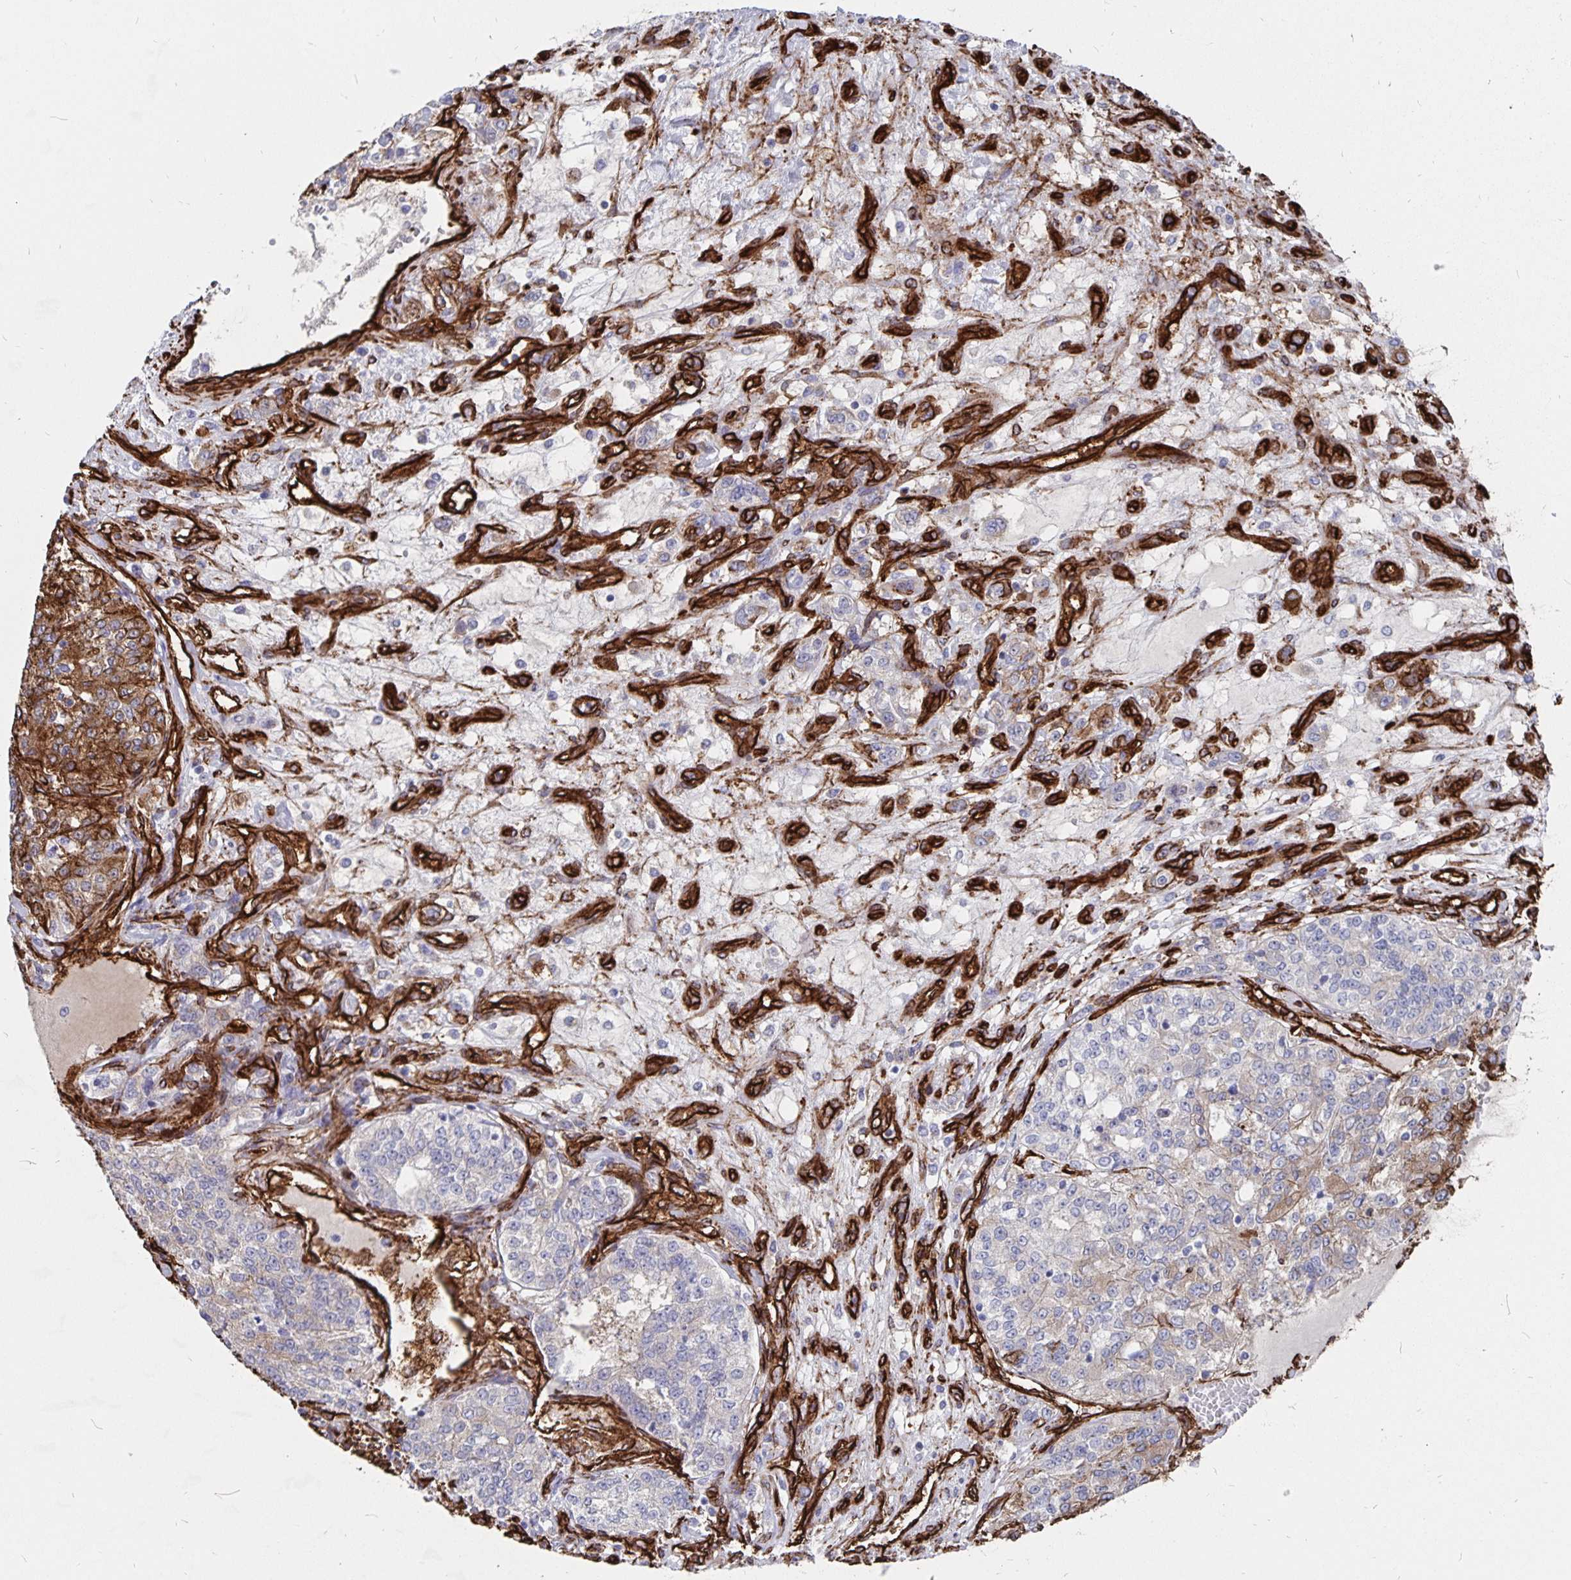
{"staining": {"intensity": "moderate", "quantity": "<25%", "location": "cytoplasmic/membranous"}, "tissue": "renal cancer", "cell_type": "Tumor cells", "image_type": "cancer", "snomed": [{"axis": "morphology", "description": "Adenocarcinoma, NOS"}, {"axis": "topography", "description": "Kidney"}], "caption": "The micrograph shows a brown stain indicating the presence of a protein in the cytoplasmic/membranous of tumor cells in renal adenocarcinoma.", "gene": "DCHS2", "patient": {"sex": "female", "age": 63}}